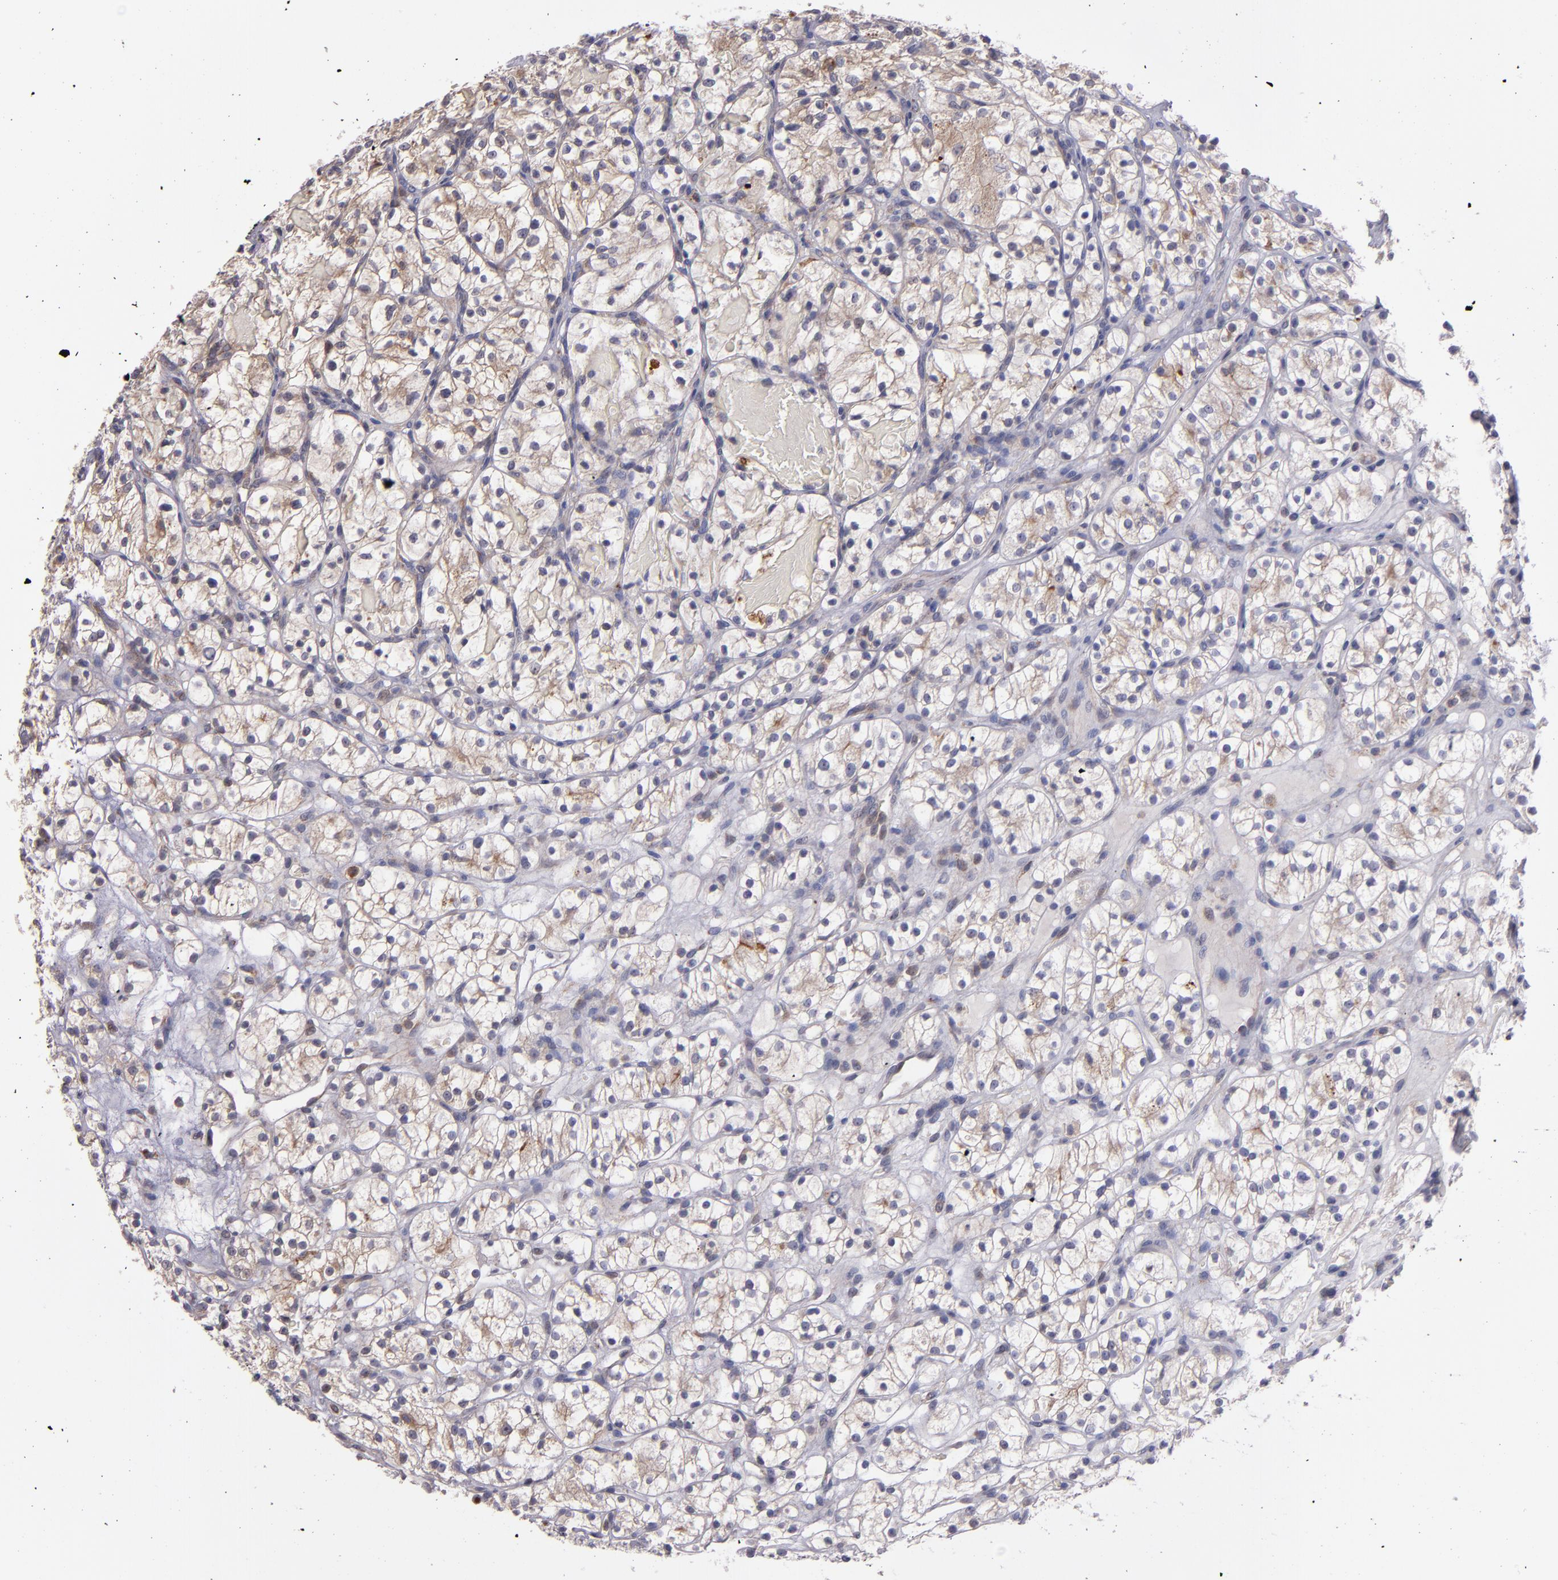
{"staining": {"intensity": "weak", "quantity": "<25%", "location": "cytoplasmic/membranous"}, "tissue": "renal cancer", "cell_type": "Tumor cells", "image_type": "cancer", "snomed": [{"axis": "morphology", "description": "Adenocarcinoma, NOS"}, {"axis": "topography", "description": "Kidney"}], "caption": "Renal cancer was stained to show a protein in brown. There is no significant positivity in tumor cells.", "gene": "IFIH1", "patient": {"sex": "female", "age": 60}}